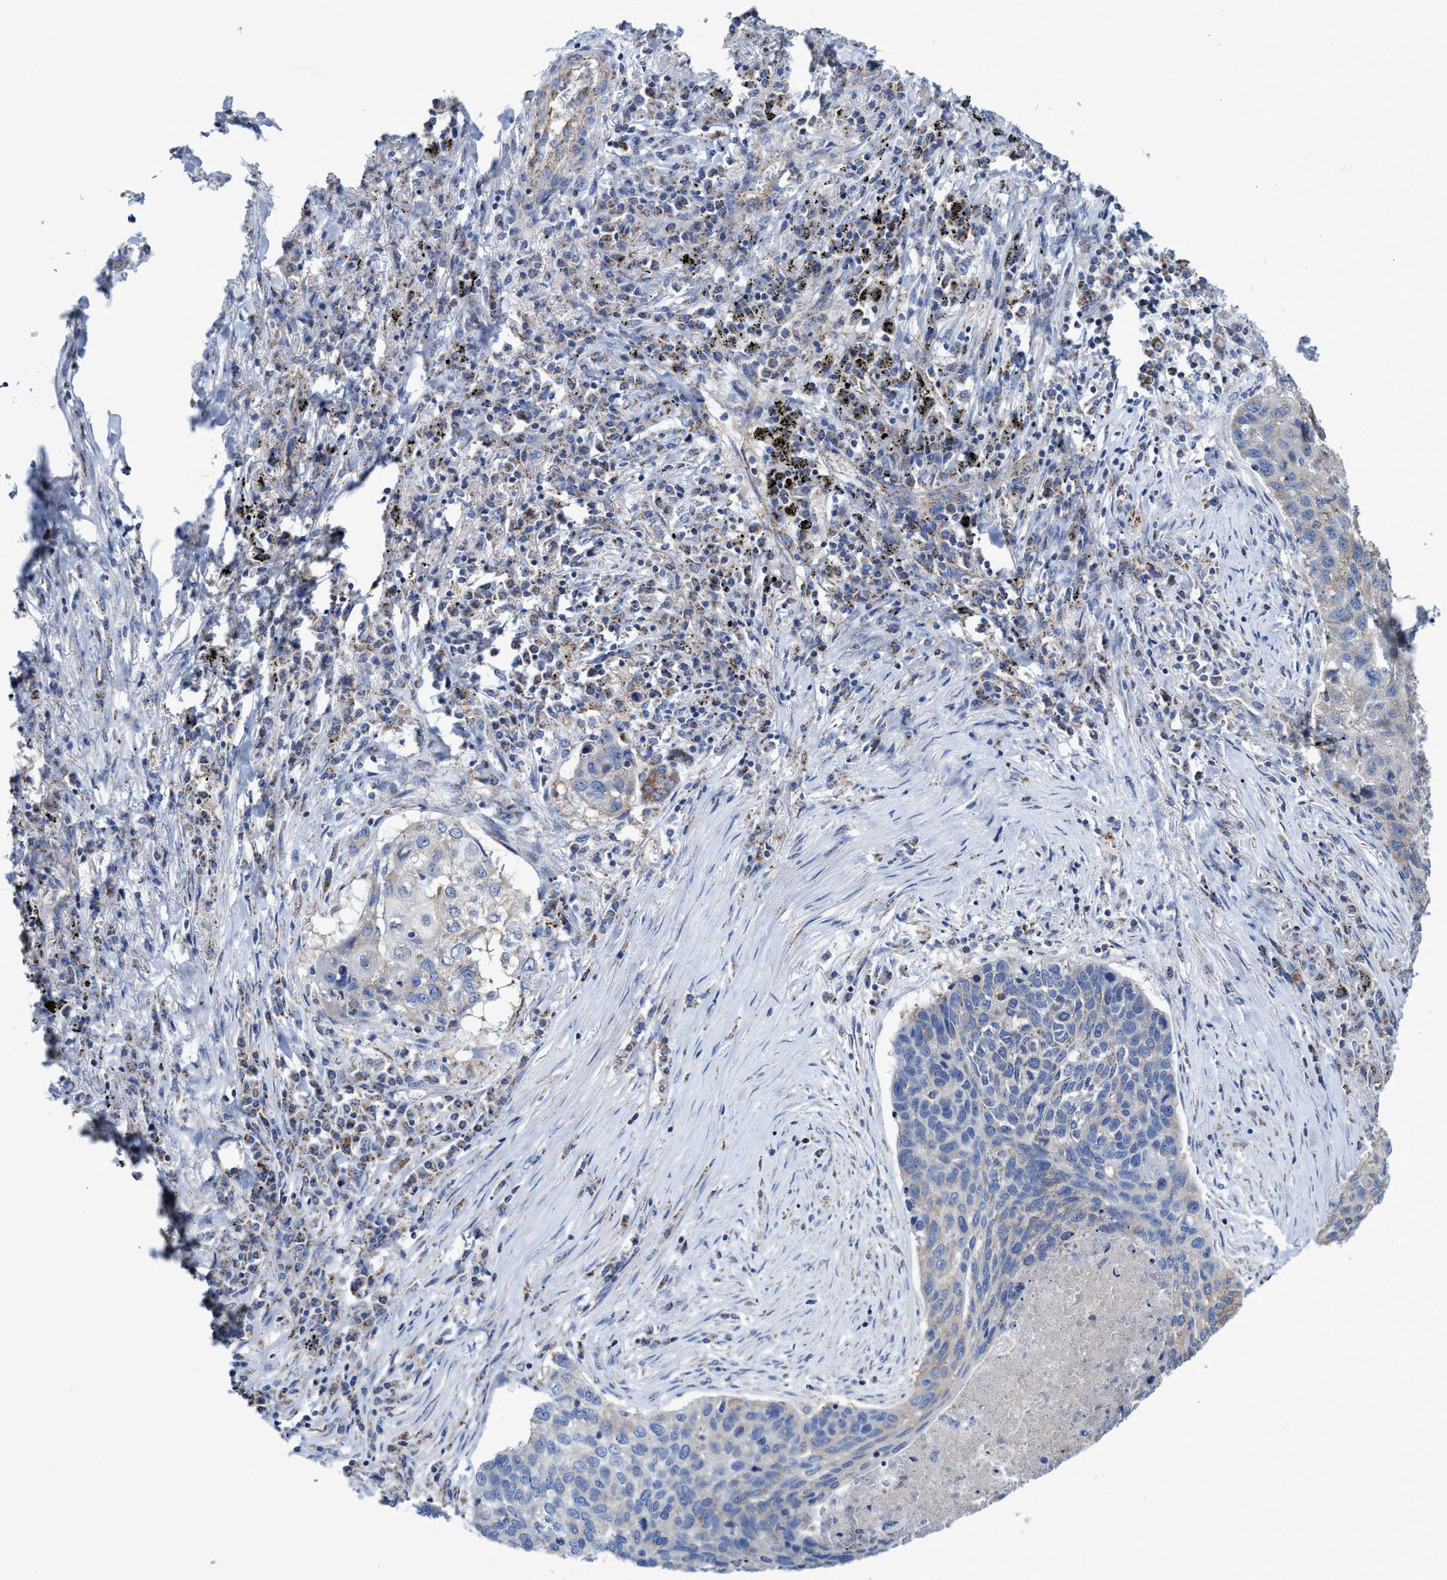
{"staining": {"intensity": "weak", "quantity": "<25%", "location": "cytoplasmic/membranous"}, "tissue": "lung cancer", "cell_type": "Tumor cells", "image_type": "cancer", "snomed": [{"axis": "morphology", "description": "Squamous cell carcinoma, NOS"}, {"axis": "topography", "description": "Lung"}], "caption": "Tumor cells show no significant protein expression in lung squamous cell carcinoma. (Immunohistochemistry, brightfield microscopy, high magnification).", "gene": "ZNF750", "patient": {"sex": "female", "age": 63}}